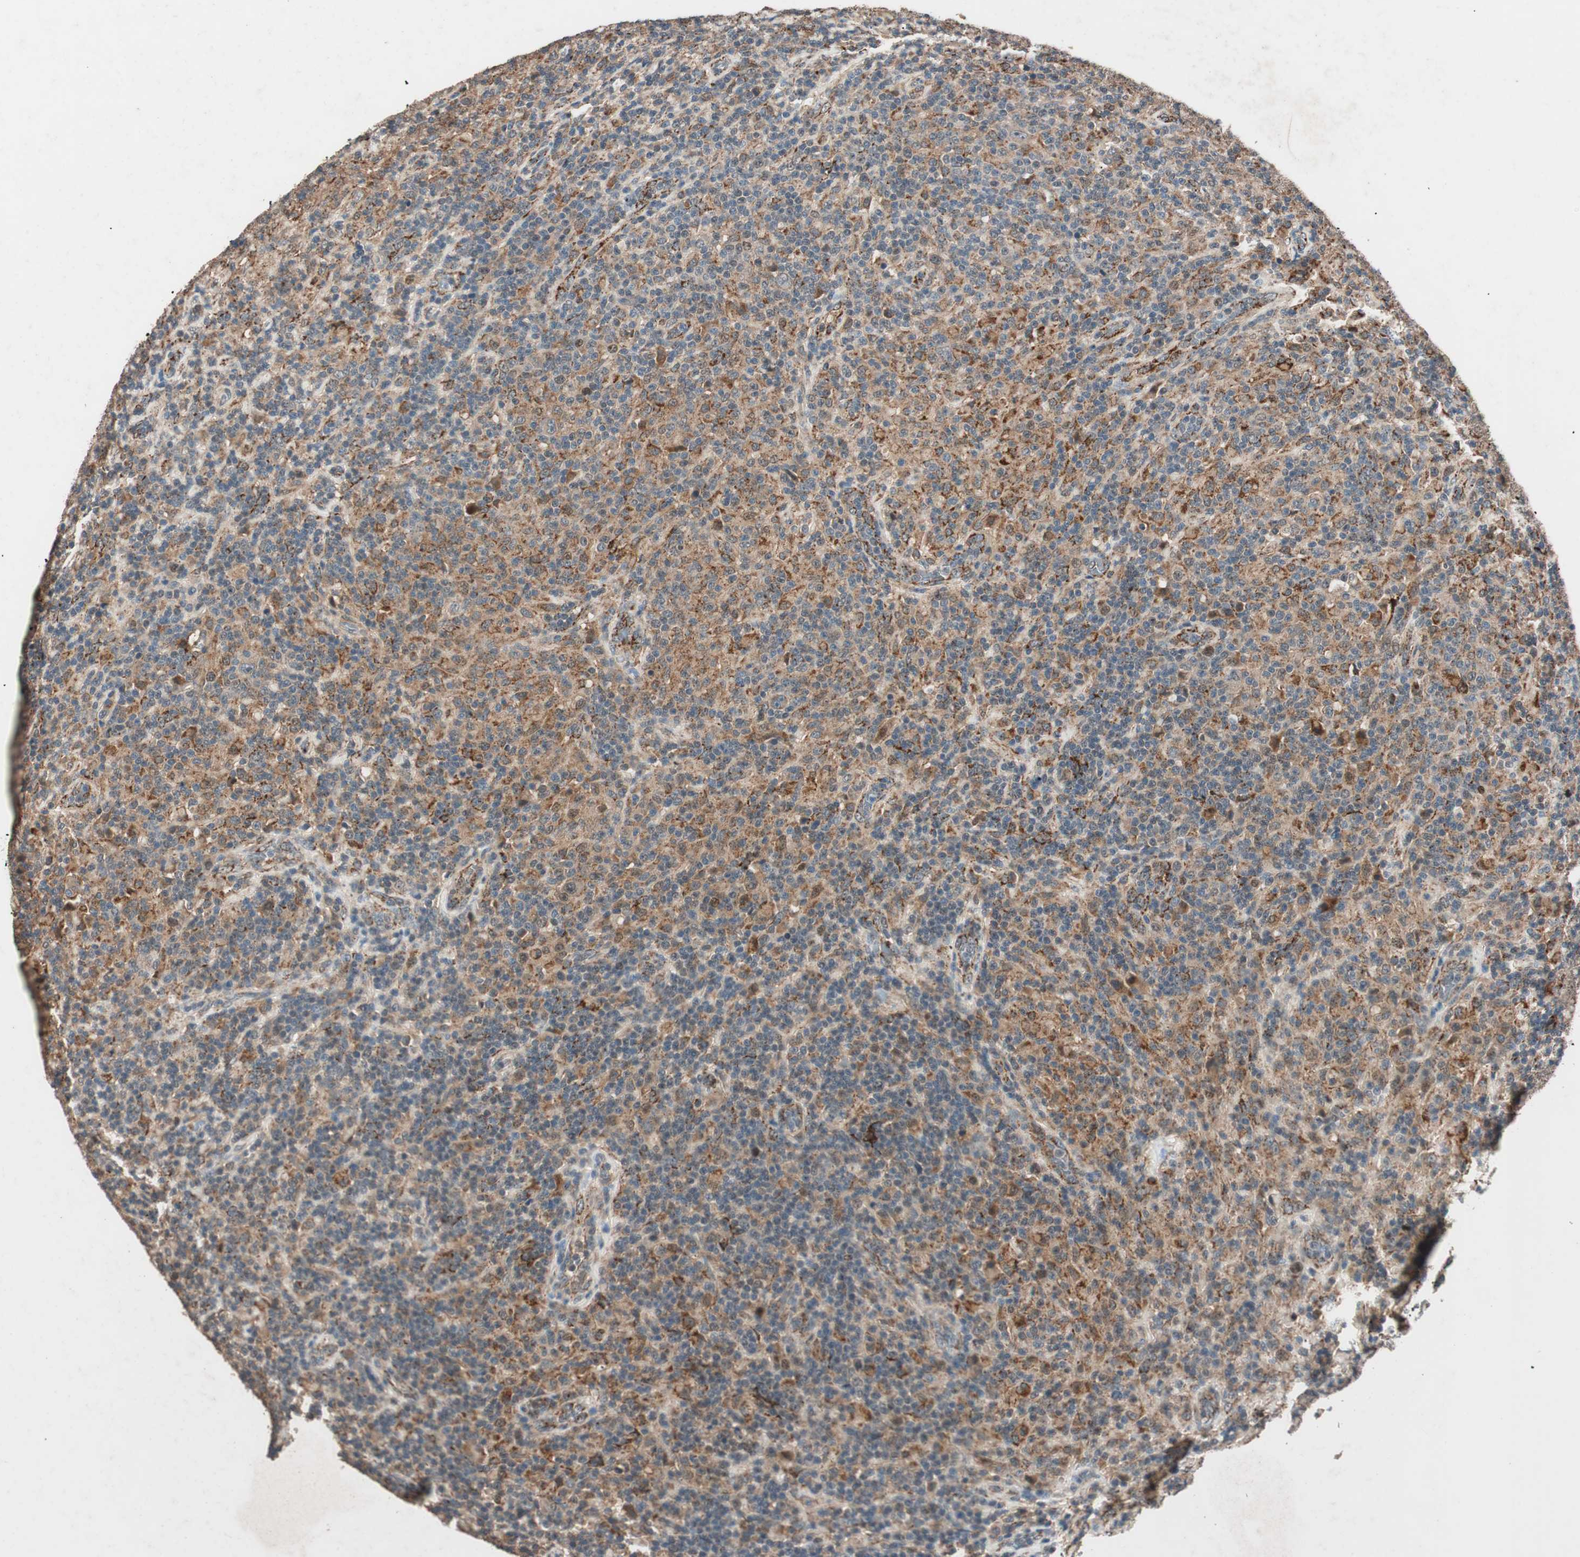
{"staining": {"intensity": "moderate", "quantity": ">75%", "location": "cytoplasmic/membranous"}, "tissue": "lymphoma", "cell_type": "Tumor cells", "image_type": "cancer", "snomed": [{"axis": "morphology", "description": "Hodgkin's disease, NOS"}, {"axis": "topography", "description": "Lymph node"}], "caption": "The micrograph shows immunohistochemical staining of lymphoma. There is moderate cytoplasmic/membranous positivity is seen in about >75% of tumor cells. (Stains: DAB in brown, nuclei in blue, Microscopy: brightfield microscopy at high magnification).", "gene": "NFRKB", "patient": {"sex": "male", "age": 70}}